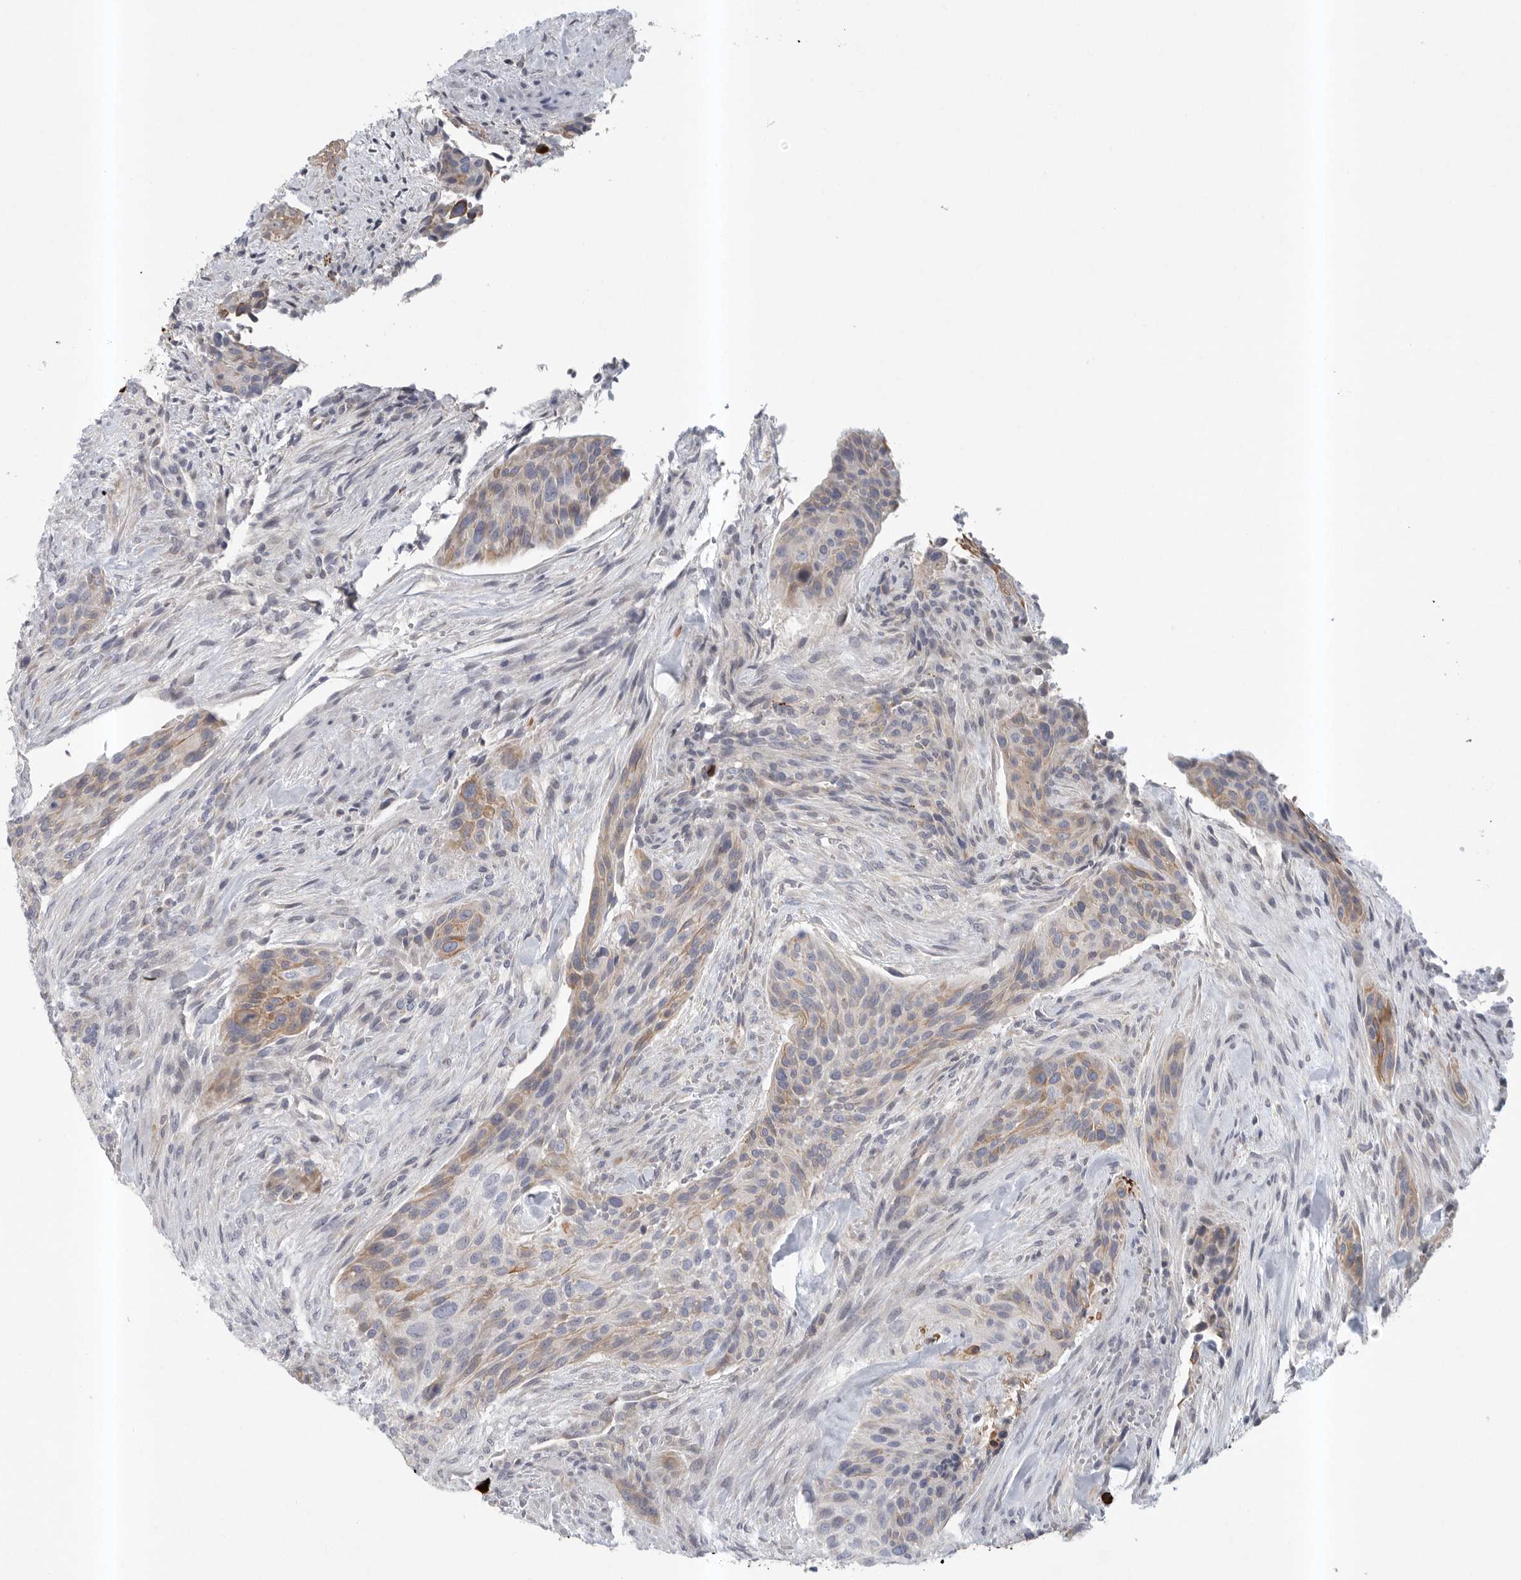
{"staining": {"intensity": "moderate", "quantity": "<25%", "location": "cytoplasmic/membranous"}, "tissue": "urothelial cancer", "cell_type": "Tumor cells", "image_type": "cancer", "snomed": [{"axis": "morphology", "description": "Urothelial carcinoma, High grade"}, {"axis": "topography", "description": "Urinary bladder"}], "caption": "Immunohistochemistry (IHC) staining of urothelial cancer, which shows low levels of moderate cytoplasmic/membranous staining in about <25% of tumor cells indicating moderate cytoplasmic/membranous protein positivity. The staining was performed using DAB (3,3'-diaminobenzidine) (brown) for protein detection and nuclei were counterstained in hematoxylin (blue).", "gene": "TMEM69", "patient": {"sex": "male", "age": 35}}